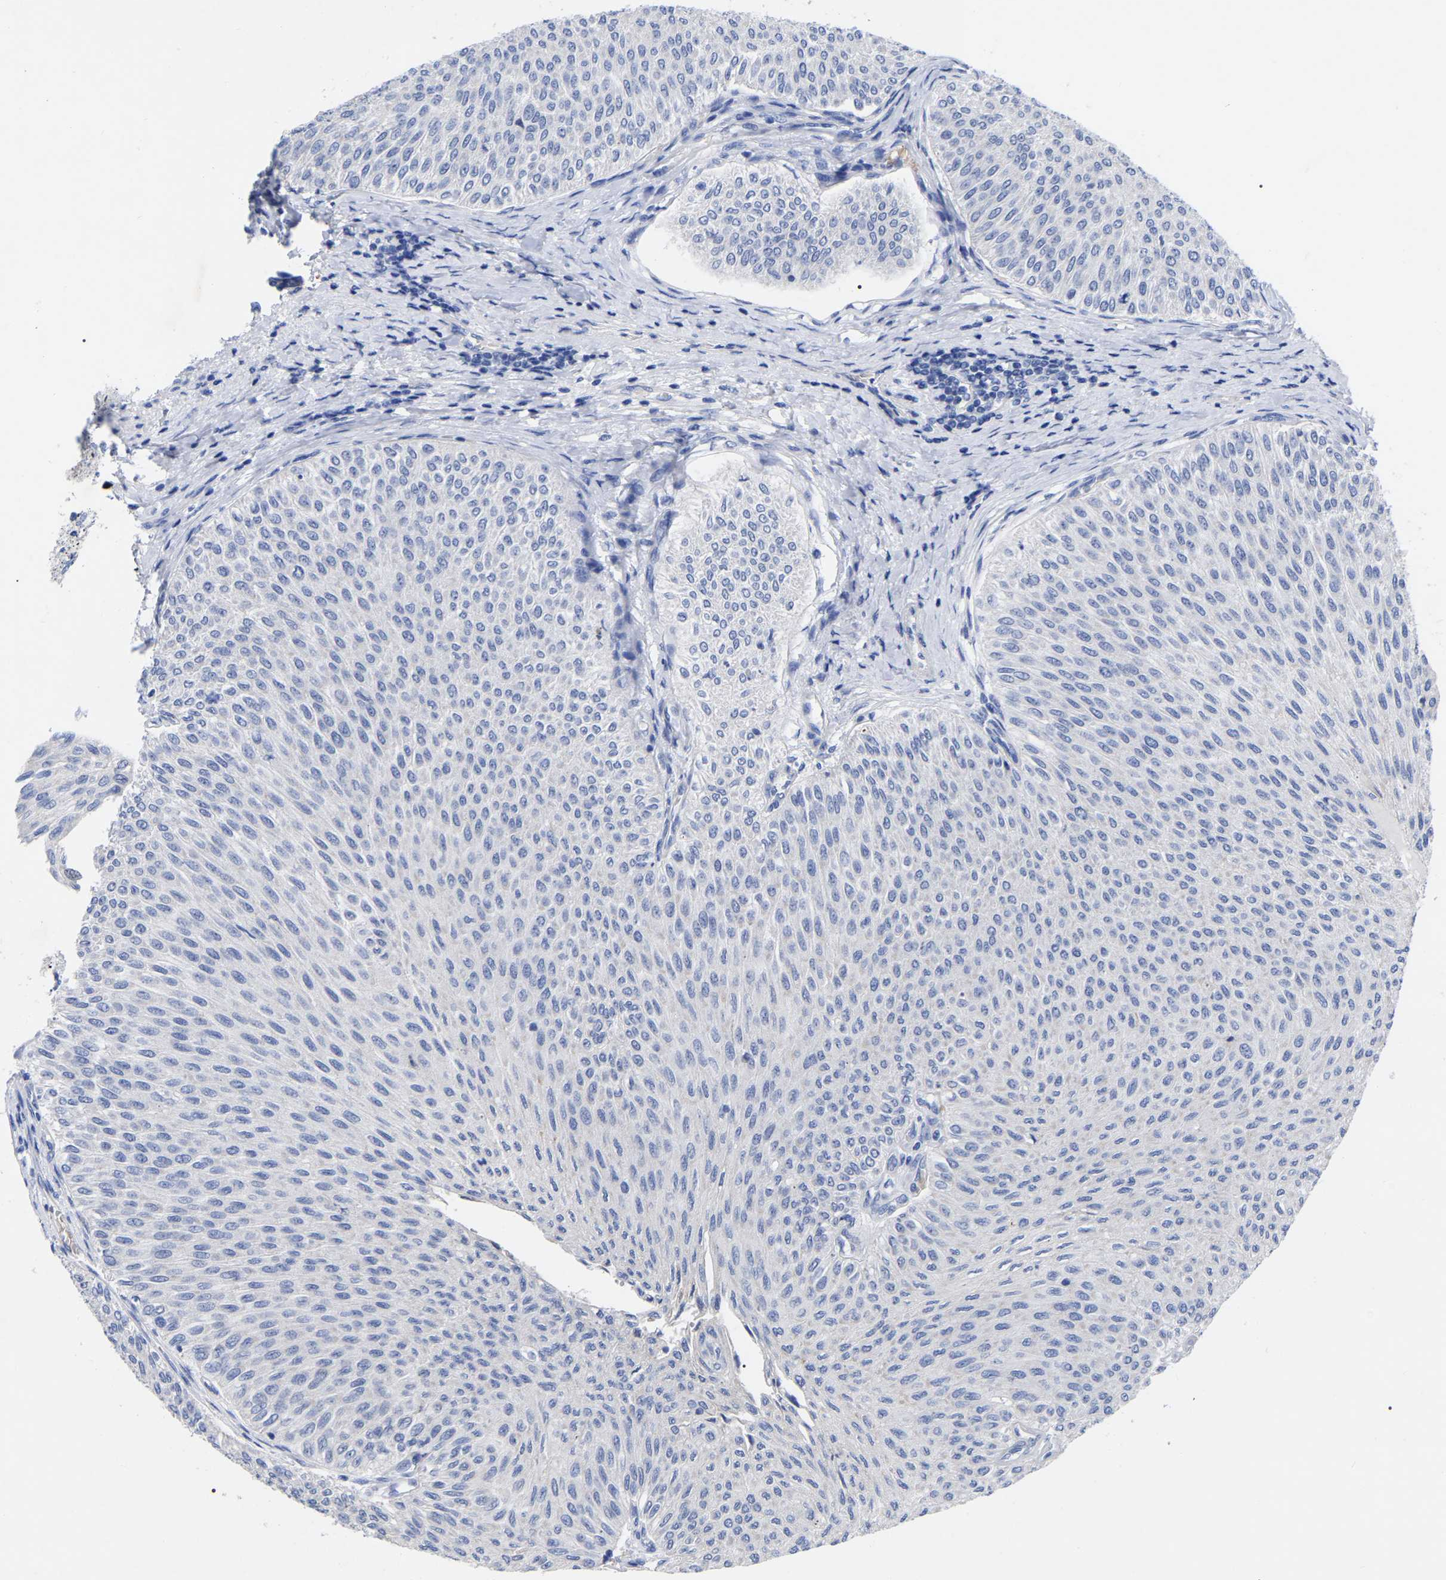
{"staining": {"intensity": "negative", "quantity": "none", "location": "none"}, "tissue": "urothelial cancer", "cell_type": "Tumor cells", "image_type": "cancer", "snomed": [{"axis": "morphology", "description": "Urothelial carcinoma, Low grade"}, {"axis": "topography", "description": "Urinary bladder"}], "caption": "Micrograph shows no significant protein expression in tumor cells of urothelial cancer. The staining is performed using DAB brown chromogen with nuclei counter-stained in using hematoxylin.", "gene": "GDF3", "patient": {"sex": "male", "age": 78}}